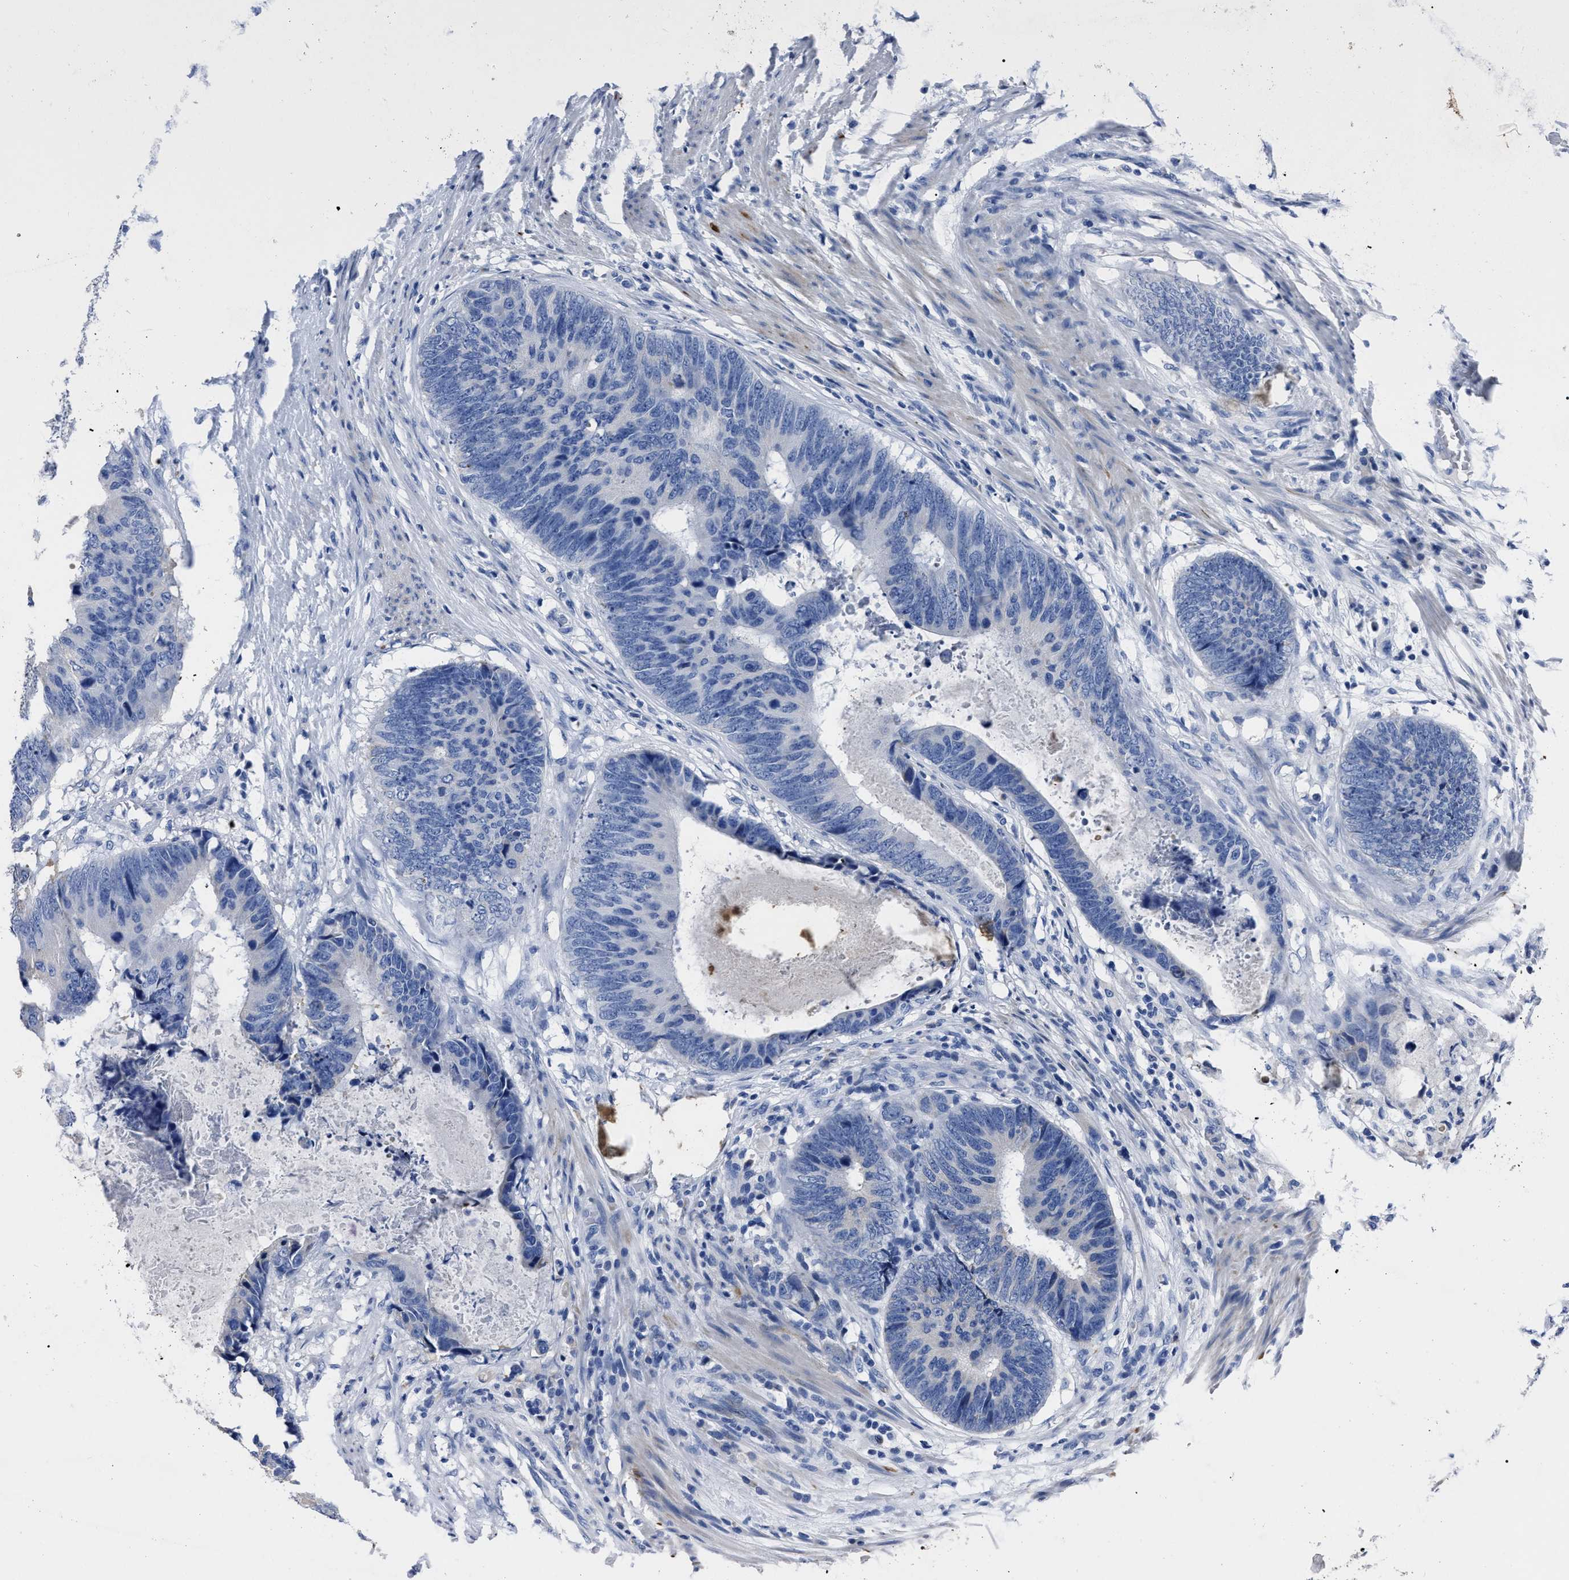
{"staining": {"intensity": "negative", "quantity": "none", "location": "none"}, "tissue": "colorectal cancer", "cell_type": "Tumor cells", "image_type": "cancer", "snomed": [{"axis": "morphology", "description": "Adenocarcinoma, NOS"}, {"axis": "topography", "description": "Colon"}], "caption": "Colorectal cancer (adenocarcinoma) was stained to show a protein in brown. There is no significant staining in tumor cells. Nuclei are stained in blue.", "gene": "MOV10L1", "patient": {"sex": "male", "age": 56}}